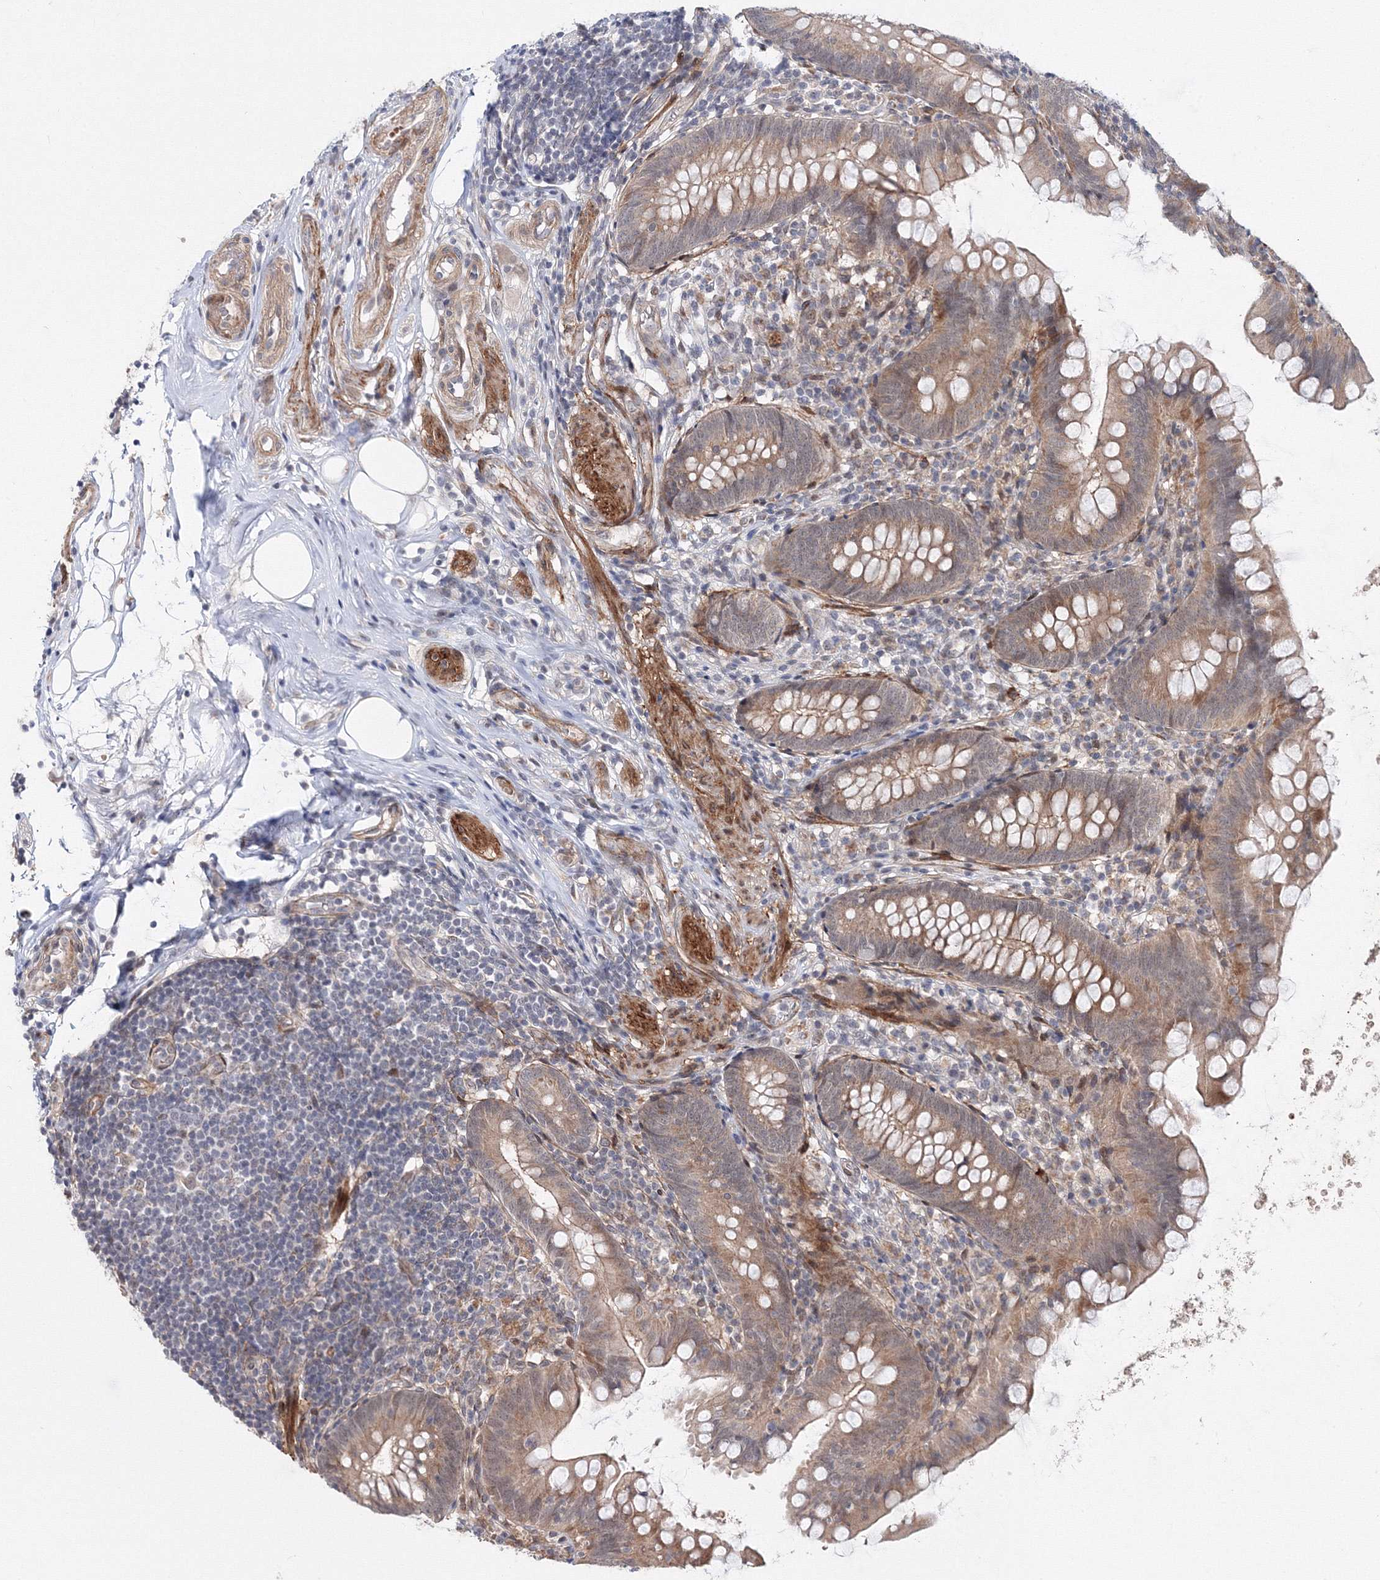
{"staining": {"intensity": "weak", "quantity": "25%-75%", "location": "cytoplasmic/membranous"}, "tissue": "appendix", "cell_type": "Glandular cells", "image_type": "normal", "snomed": [{"axis": "morphology", "description": "Normal tissue, NOS"}, {"axis": "topography", "description": "Appendix"}], "caption": "Immunohistochemistry of normal appendix exhibits low levels of weak cytoplasmic/membranous staining in about 25%-75% of glandular cells. Using DAB (3,3'-diaminobenzidine) (brown) and hematoxylin (blue) stains, captured at high magnification using brightfield microscopy.", "gene": "C11orf52", "patient": {"sex": "female", "age": 62}}